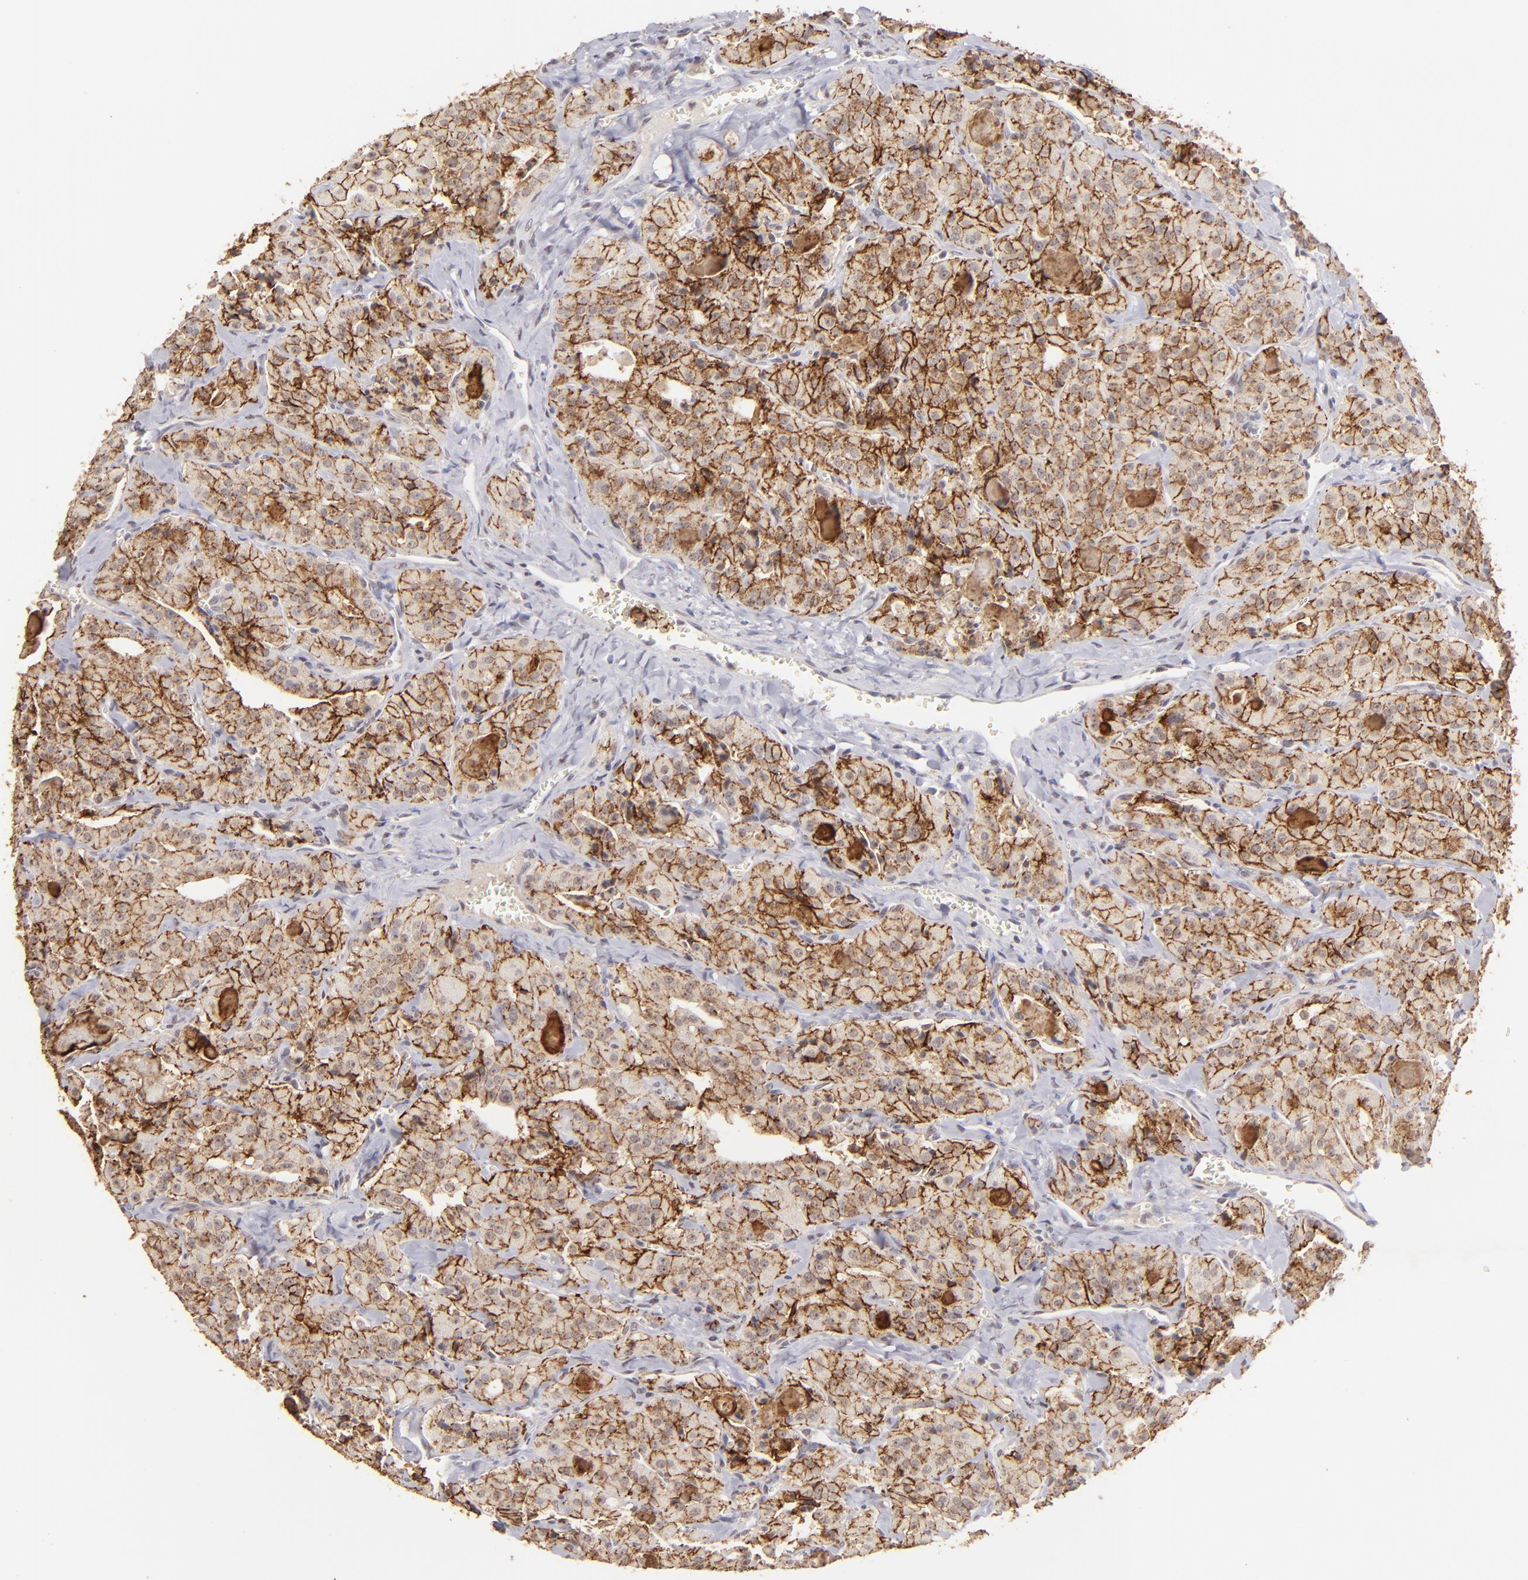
{"staining": {"intensity": "moderate", "quantity": ">75%", "location": "cytoplasmic/membranous"}, "tissue": "thyroid cancer", "cell_type": "Tumor cells", "image_type": "cancer", "snomed": [{"axis": "morphology", "description": "Carcinoma, NOS"}, {"axis": "topography", "description": "Thyroid gland"}], "caption": "About >75% of tumor cells in thyroid cancer (carcinoma) display moderate cytoplasmic/membranous protein staining as visualized by brown immunohistochemical staining.", "gene": "CLDN1", "patient": {"sex": "male", "age": 76}}